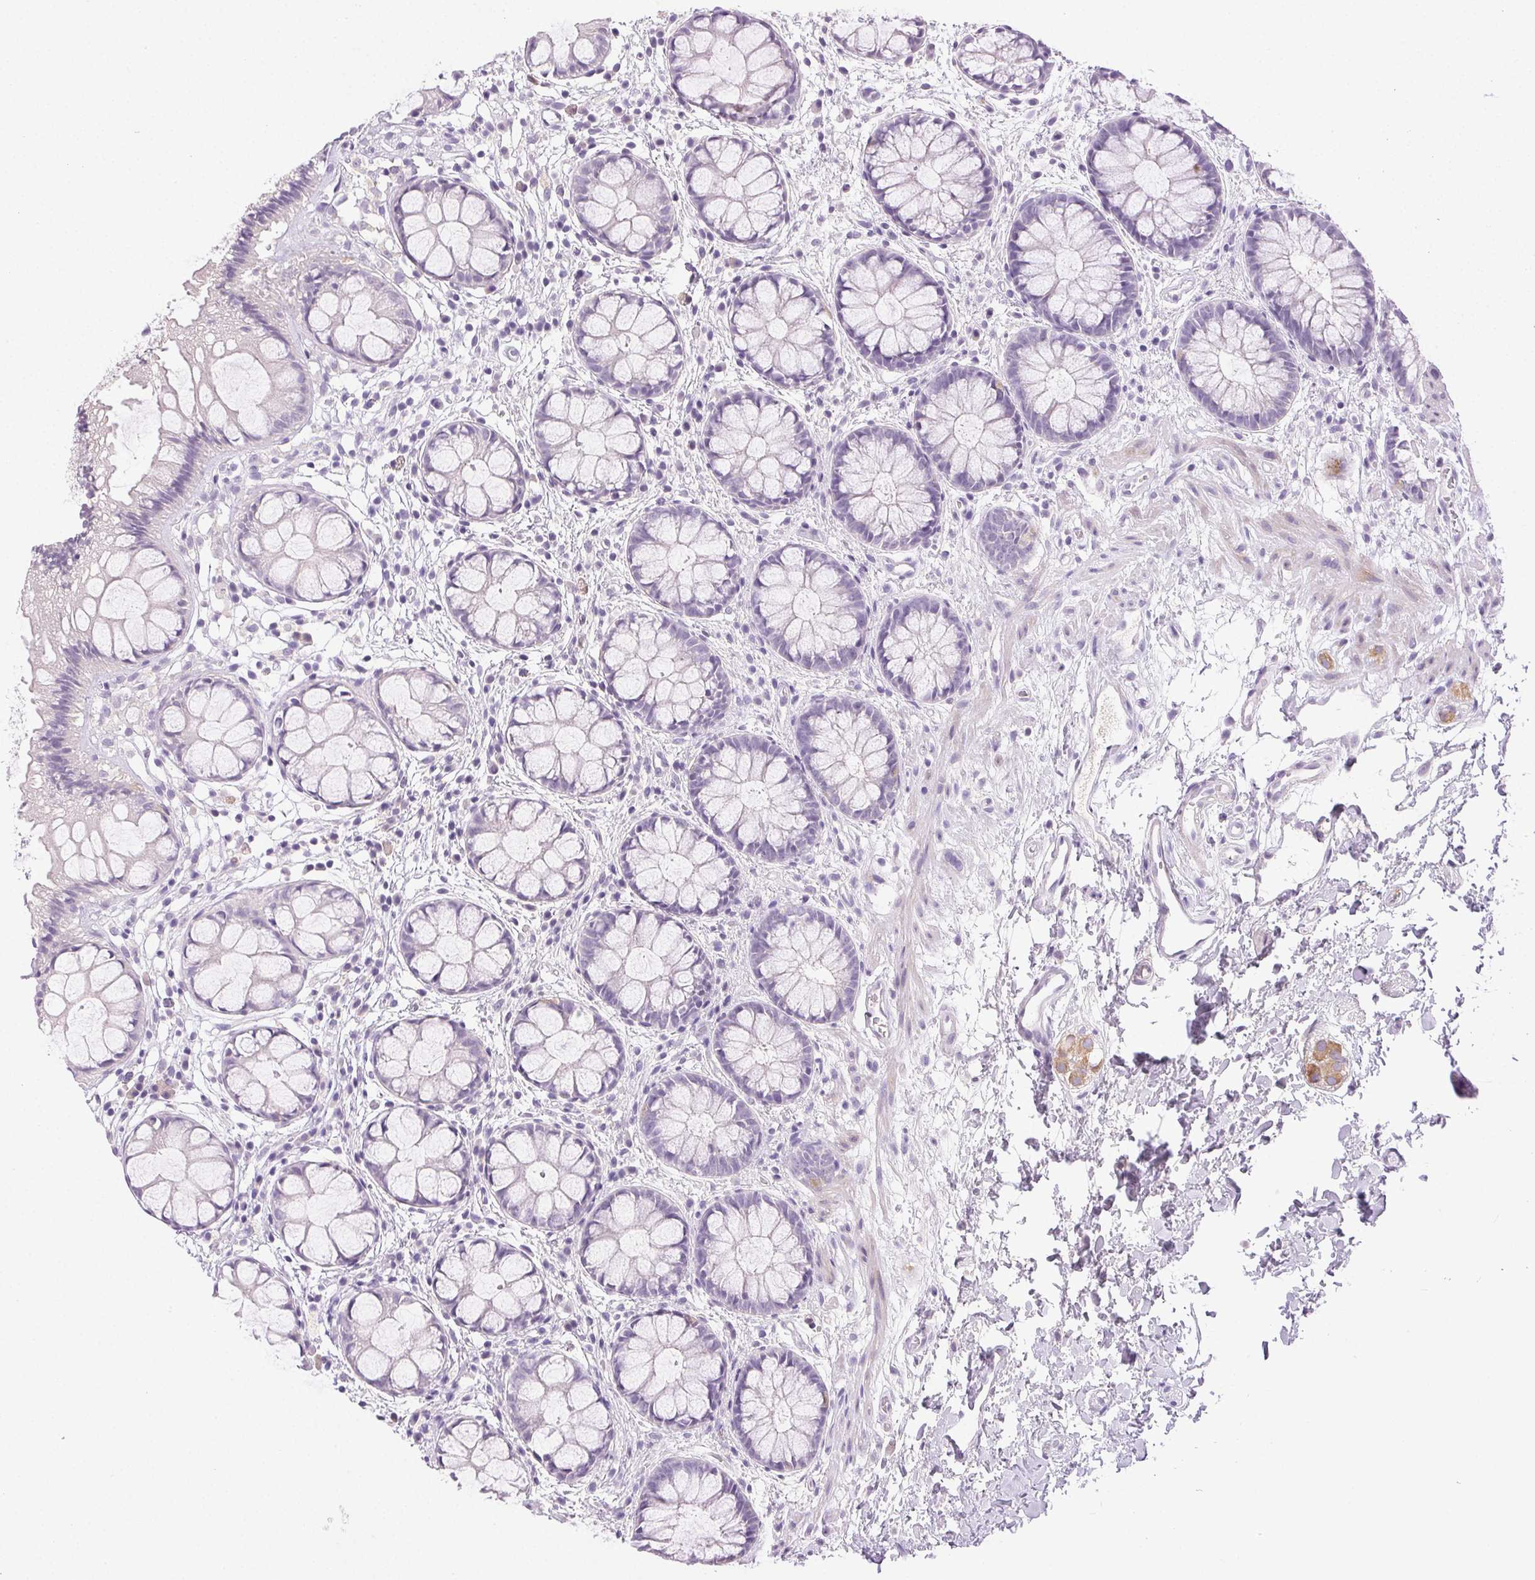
{"staining": {"intensity": "negative", "quantity": "none", "location": "none"}, "tissue": "rectum", "cell_type": "Glandular cells", "image_type": "normal", "snomed": [{"axis": "morphology", "description": "Normal tissue, NOS"}, {"axis": "topography", "description": "Rectum"}], "caption": "Protein analysis of unremarkable rectum demonstrates no significant expression in glandular cells.", "gene": "EMX2", "patient": {"sex": "female", "age": 62}}